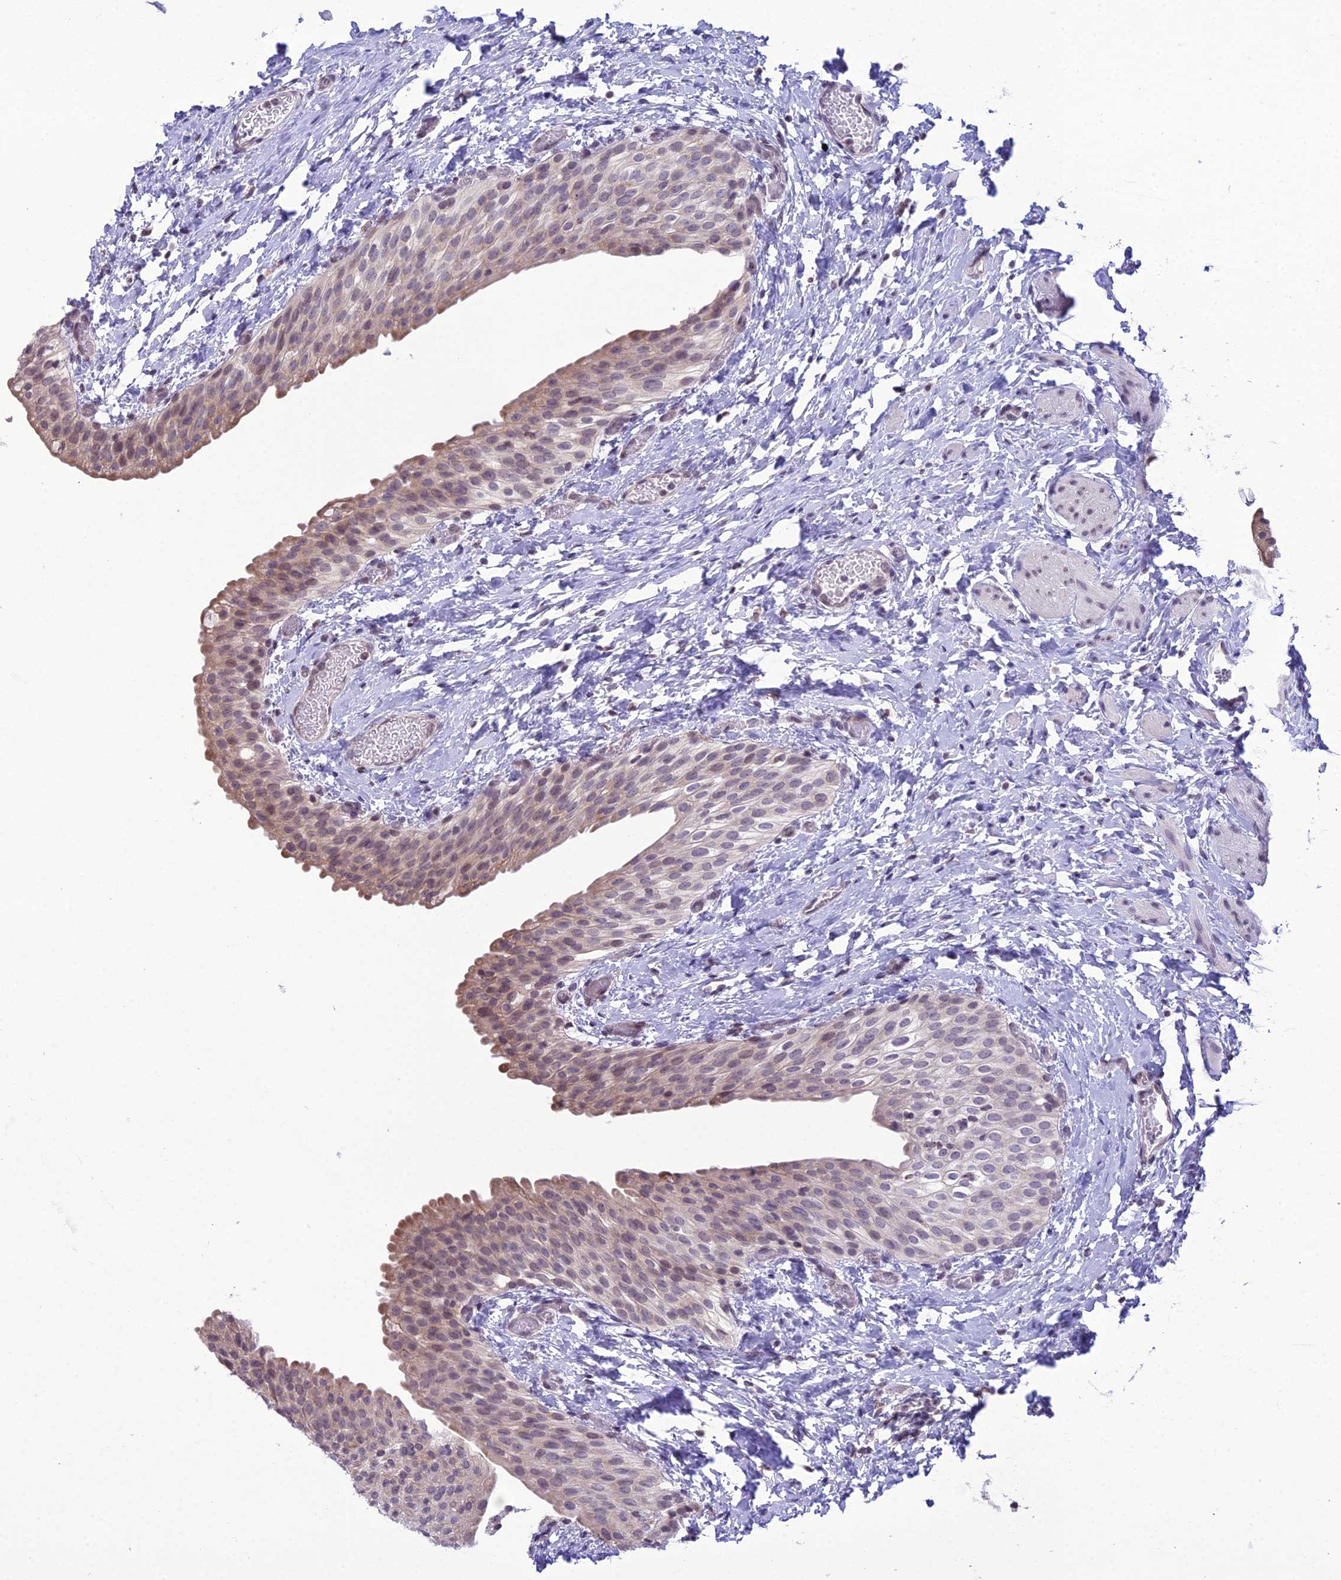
{"staining": {"intensity": "weak", "quantity": "25%-75%", "location": "cytoplasmic/membranous"}, "tissue": "urinary bladder", "cell_type": "Urothelial cells", "image_type": "normal", "snomed": [{"axis": "morphology", "description": "Normal tissue, NOS"}, {"axis": "topography", "description": "Urinary bladder"}], "caption": "A brown stain highlights weak cytoplasmic/membranous positivity of a protein in urothelial cells of benign human urinary bladder. The protein of interest is shown in brown color, while the nuclei are stained blue.", "gene": "RPS26", "patient": {"sex": "male", "age": 1}}